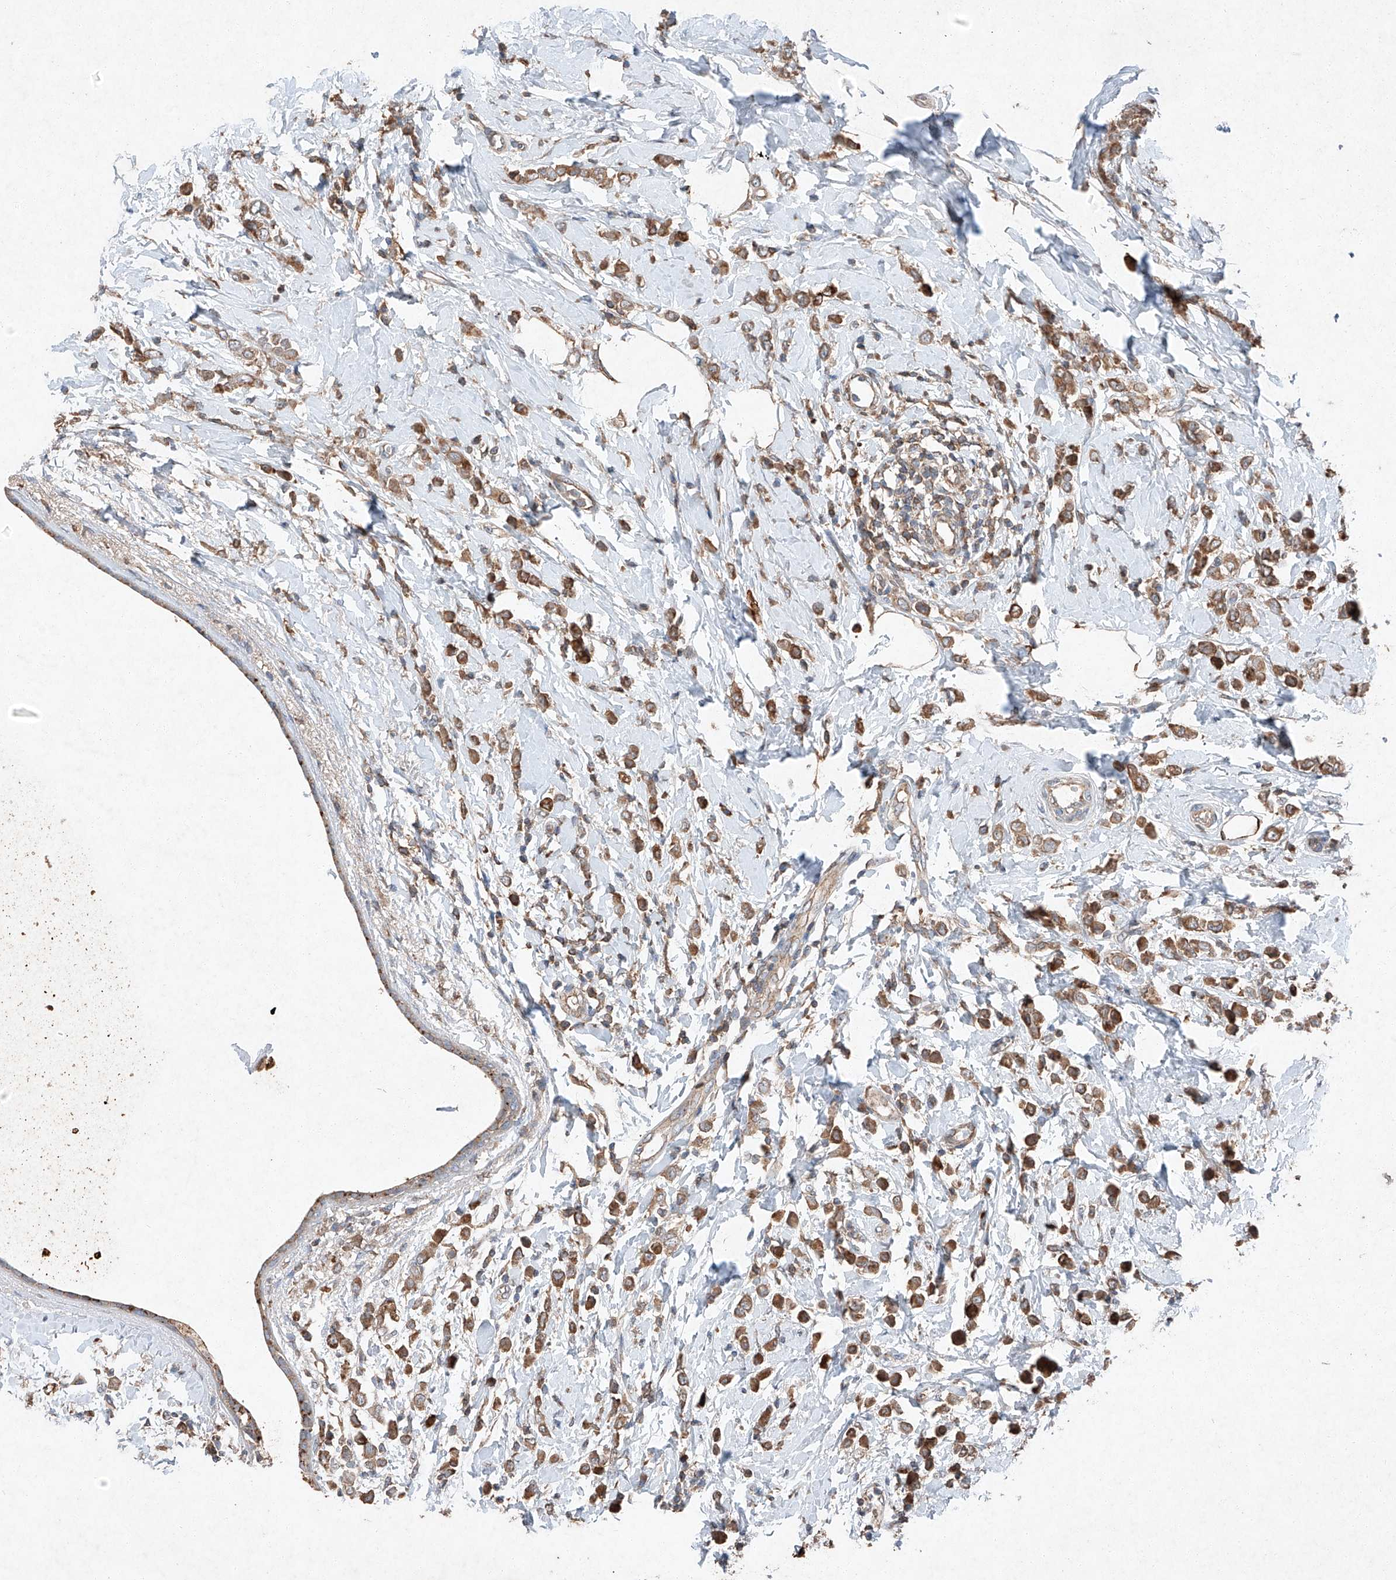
{"staining": {"intensity": "moderate", "quantity": ">75%", "location": "cytoplasmic/membranous"}, "tissue": "breast cancer", "cell_type": "Tumor cells", "image_type": "cancer", "snomed": [{"axis": "morphology", "description": "Lobular carcinoma"}, {"axis": "topography", "description": "Breast"}], "caption": "Tumor cells show medium levels of moderate cytoplasmic/membranous staining in about >75% of cells in lobular carcinoma (breast).", "gene": "RUSC1", "patient": {"sex": "female", "age": 47}}